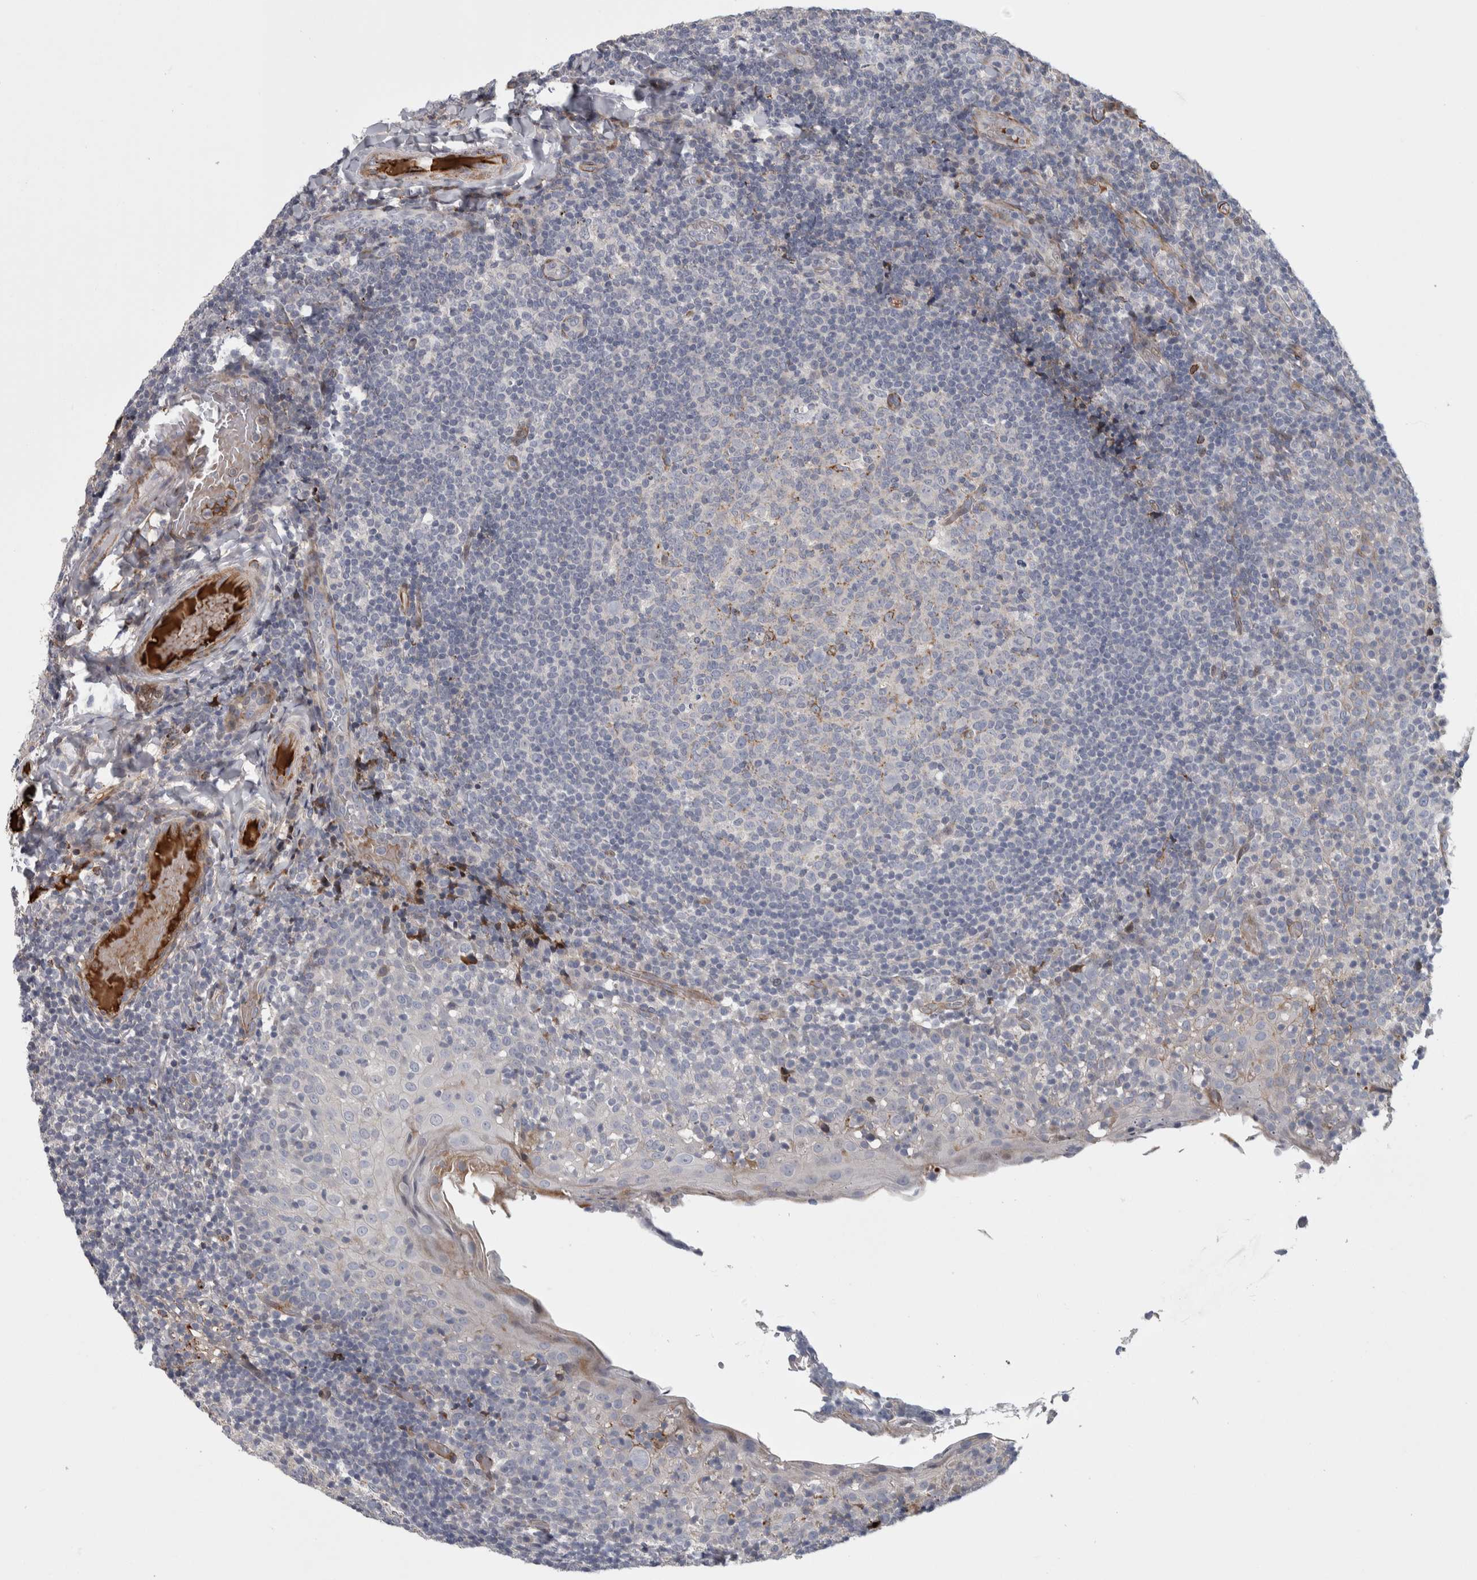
{"staining": {"intensity": "weak", "quantity": "<25%", "location": "cytoplasmic/membranous"}, "tissue": "tonsil", "cell_type": "Germinal center cells", "image_type": "normal", "snomed": [{"axis": "morphology", "description": "Normal tissue, NOS"}, {"axis": "topography", "description": "Tonsil"}], "caption": "High power microscopy photomicrograph of an immunohistochemistry (IHC) micrograph of unremarkable tonsil, revealing no significant staining in germinal center cells.", "gene": "PSMG3", "patient": {"sex": "female", "age": 19}}